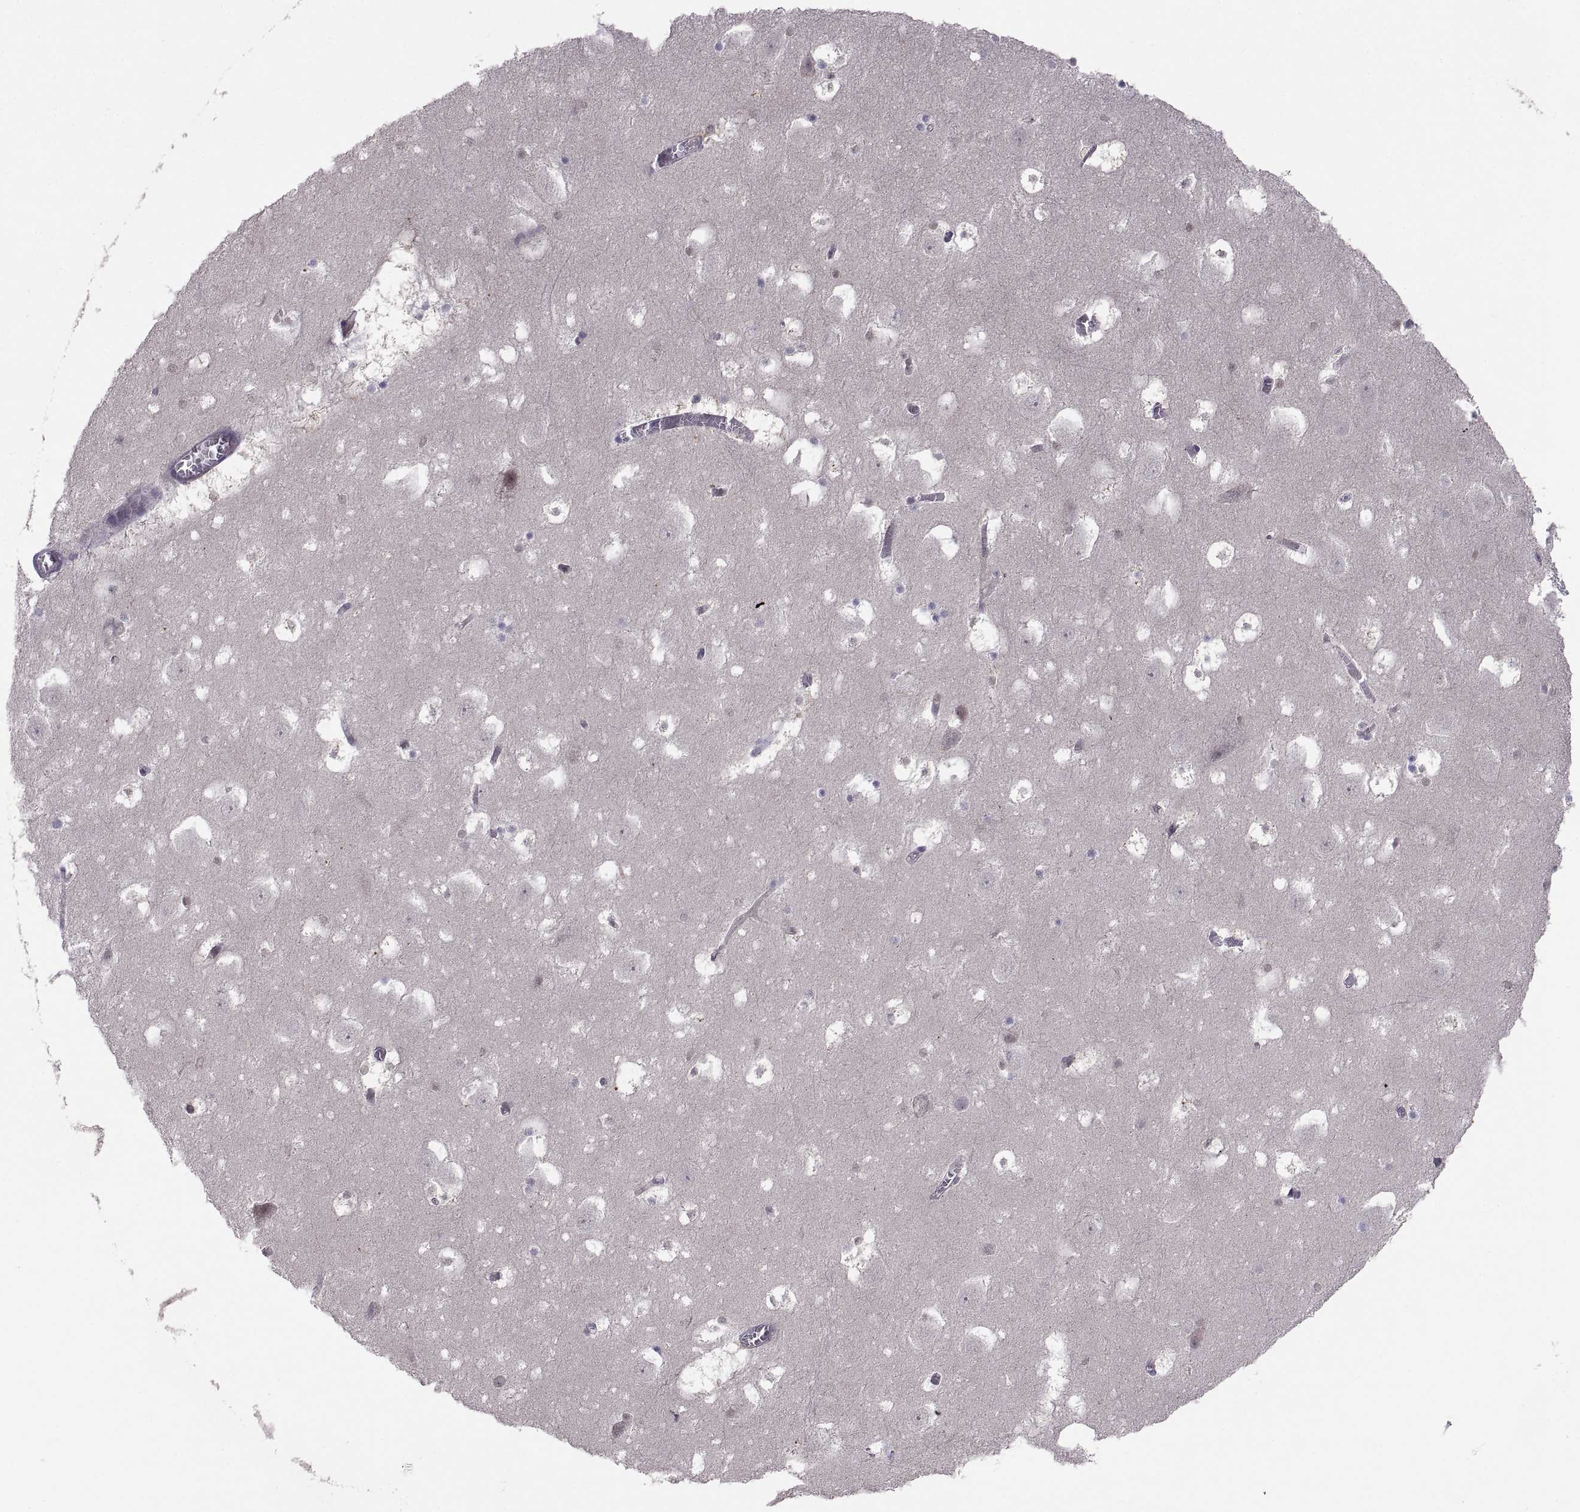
{"staining": {"intensity": "negative", "quantity": "none", "location": "none"}, "tissue": "hippocampus", "cell_type": "Glial cells", "image_type": "normal", "snomed": [{"axis": "morphology", "description": "Normal tissue, NOS"}, {"axis": "topography", "description": "Hippocampus"}], "caption": "A high-resolution image shows IHC staining of unremarkable hippocampus, which displays no significant positivity in glial cells.", "gene": "CHFR", "patient": {"sex": "male", "age": 45}}